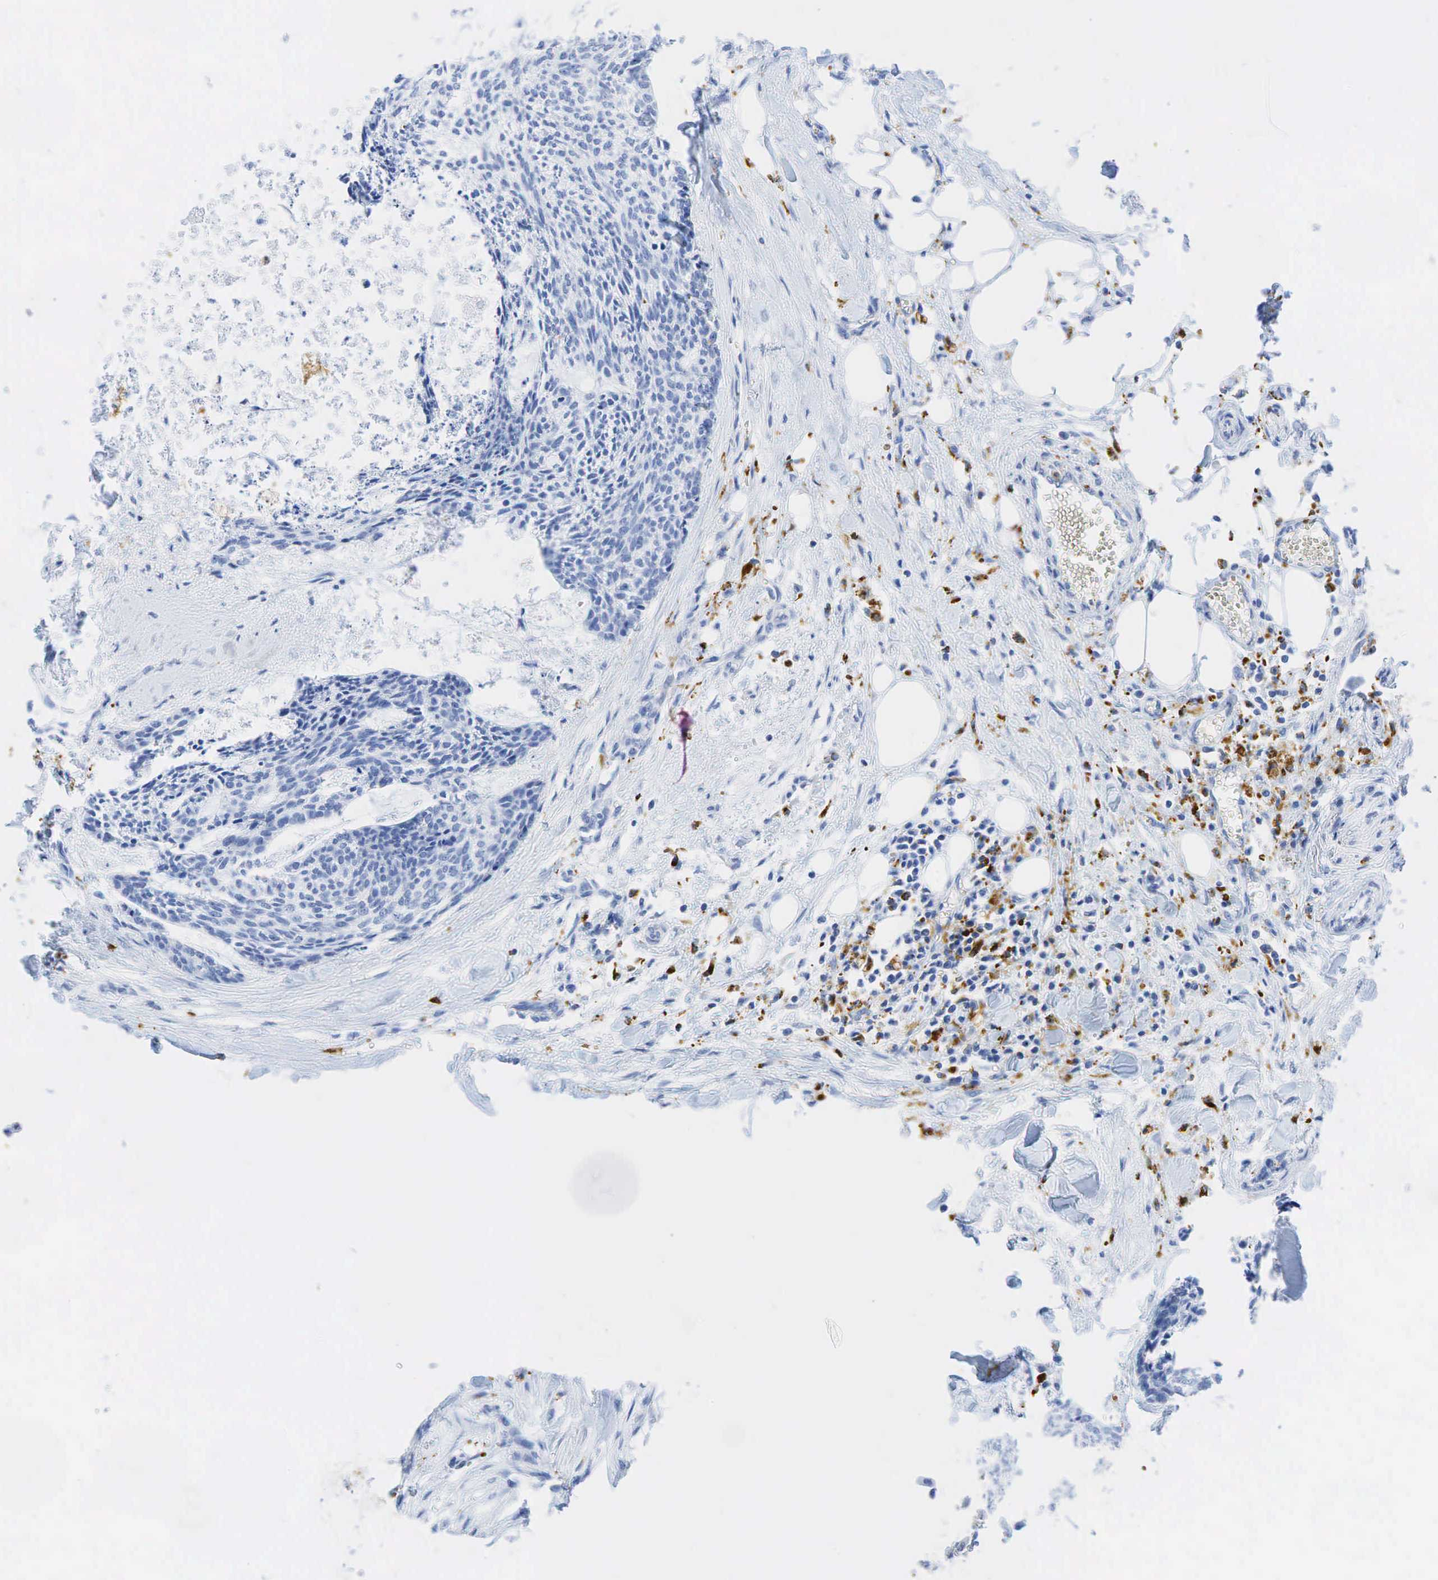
{"staining": {"intensity": "negative", "quantity": "none", "location": "none"}, "tissue": "head and neck cancer", "cell_type": "Tumor cells", "image_type": "cancer", "snomed": [{"axis": "morphology", "description": "Squamous cell carcinoma, NOS"}, {"axis": "topography", "description": "Salivary gland"}, {"axis": "topography", "description": "Head-Neck"}], "caption": "IHC micrograph of neoplastic tissue: human head and neck cancer (squamous cell carcinoma) stained with DAB (3,3'-diaminobenzidine) shows no significant protein staining in tumor cells.", "gene": "CD68", "patient": {"sex": "male", "age": 70}}